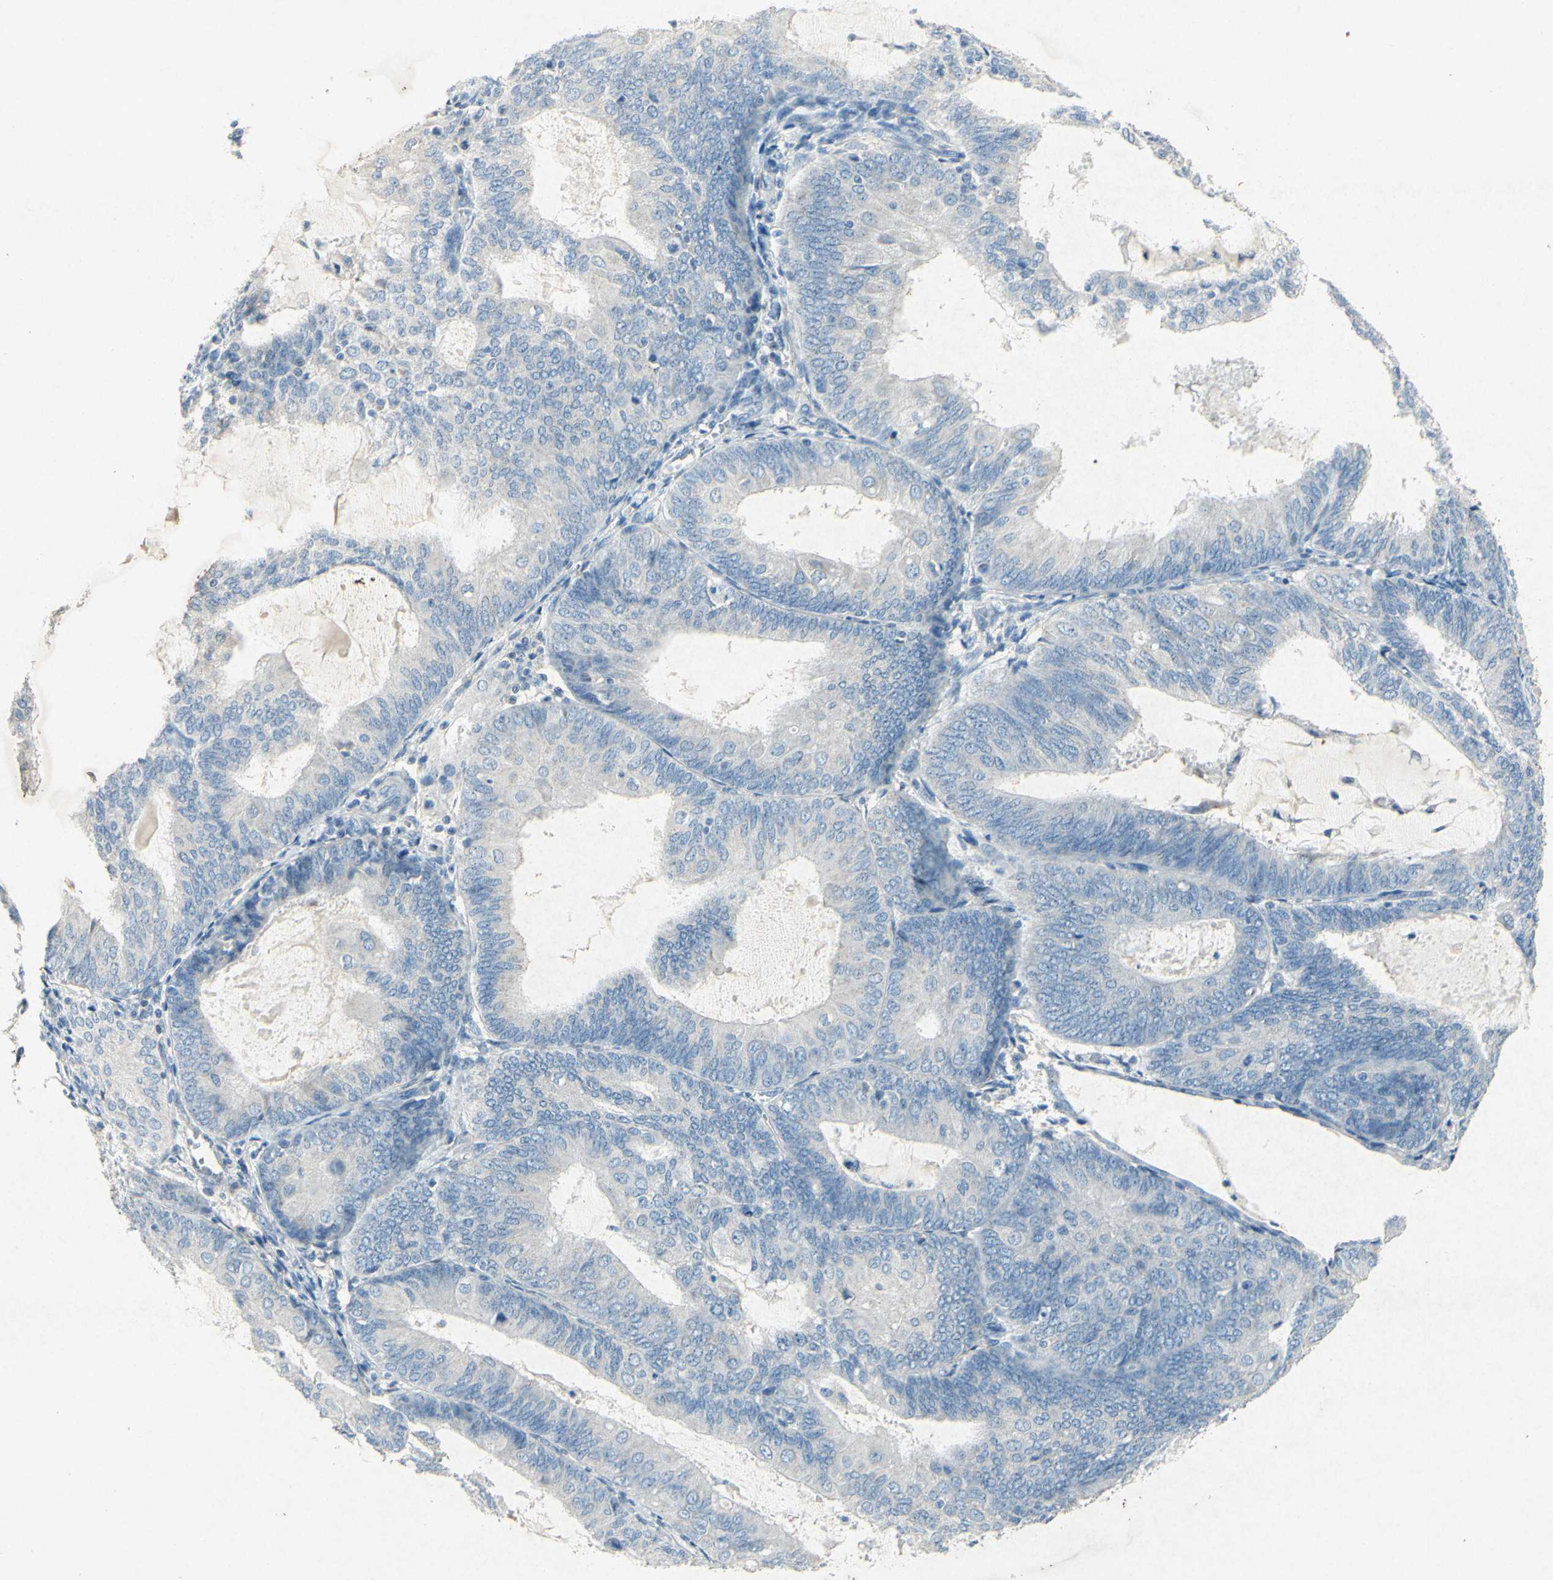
{"staining": {"intensity": "negative", "quantity": "none", "location": "none"}, "tissue": "endometrial cancer", "cell_type": "Tumor cells", "image_type": "cancer", "snomed": [{"axis": "morphology", "description": "Adenocarcinoma, NOS"}, {"axis": "topography", "description": "Endometrium"}], "caption": "Immunohistochemistry (IHC) photomicrograph of neoplastic tissue: endometrial cancer stained with DAB demonstrates no significant protein expression in tumor cells. Brightfield microscopy of IHC stained with DAB (3,3'-diaminobenzidine) (brown) and hematoxylin (blue), captured at high magnification.", "gene": "SNAP91", "patient": {"sex": "female", "age": 81}}